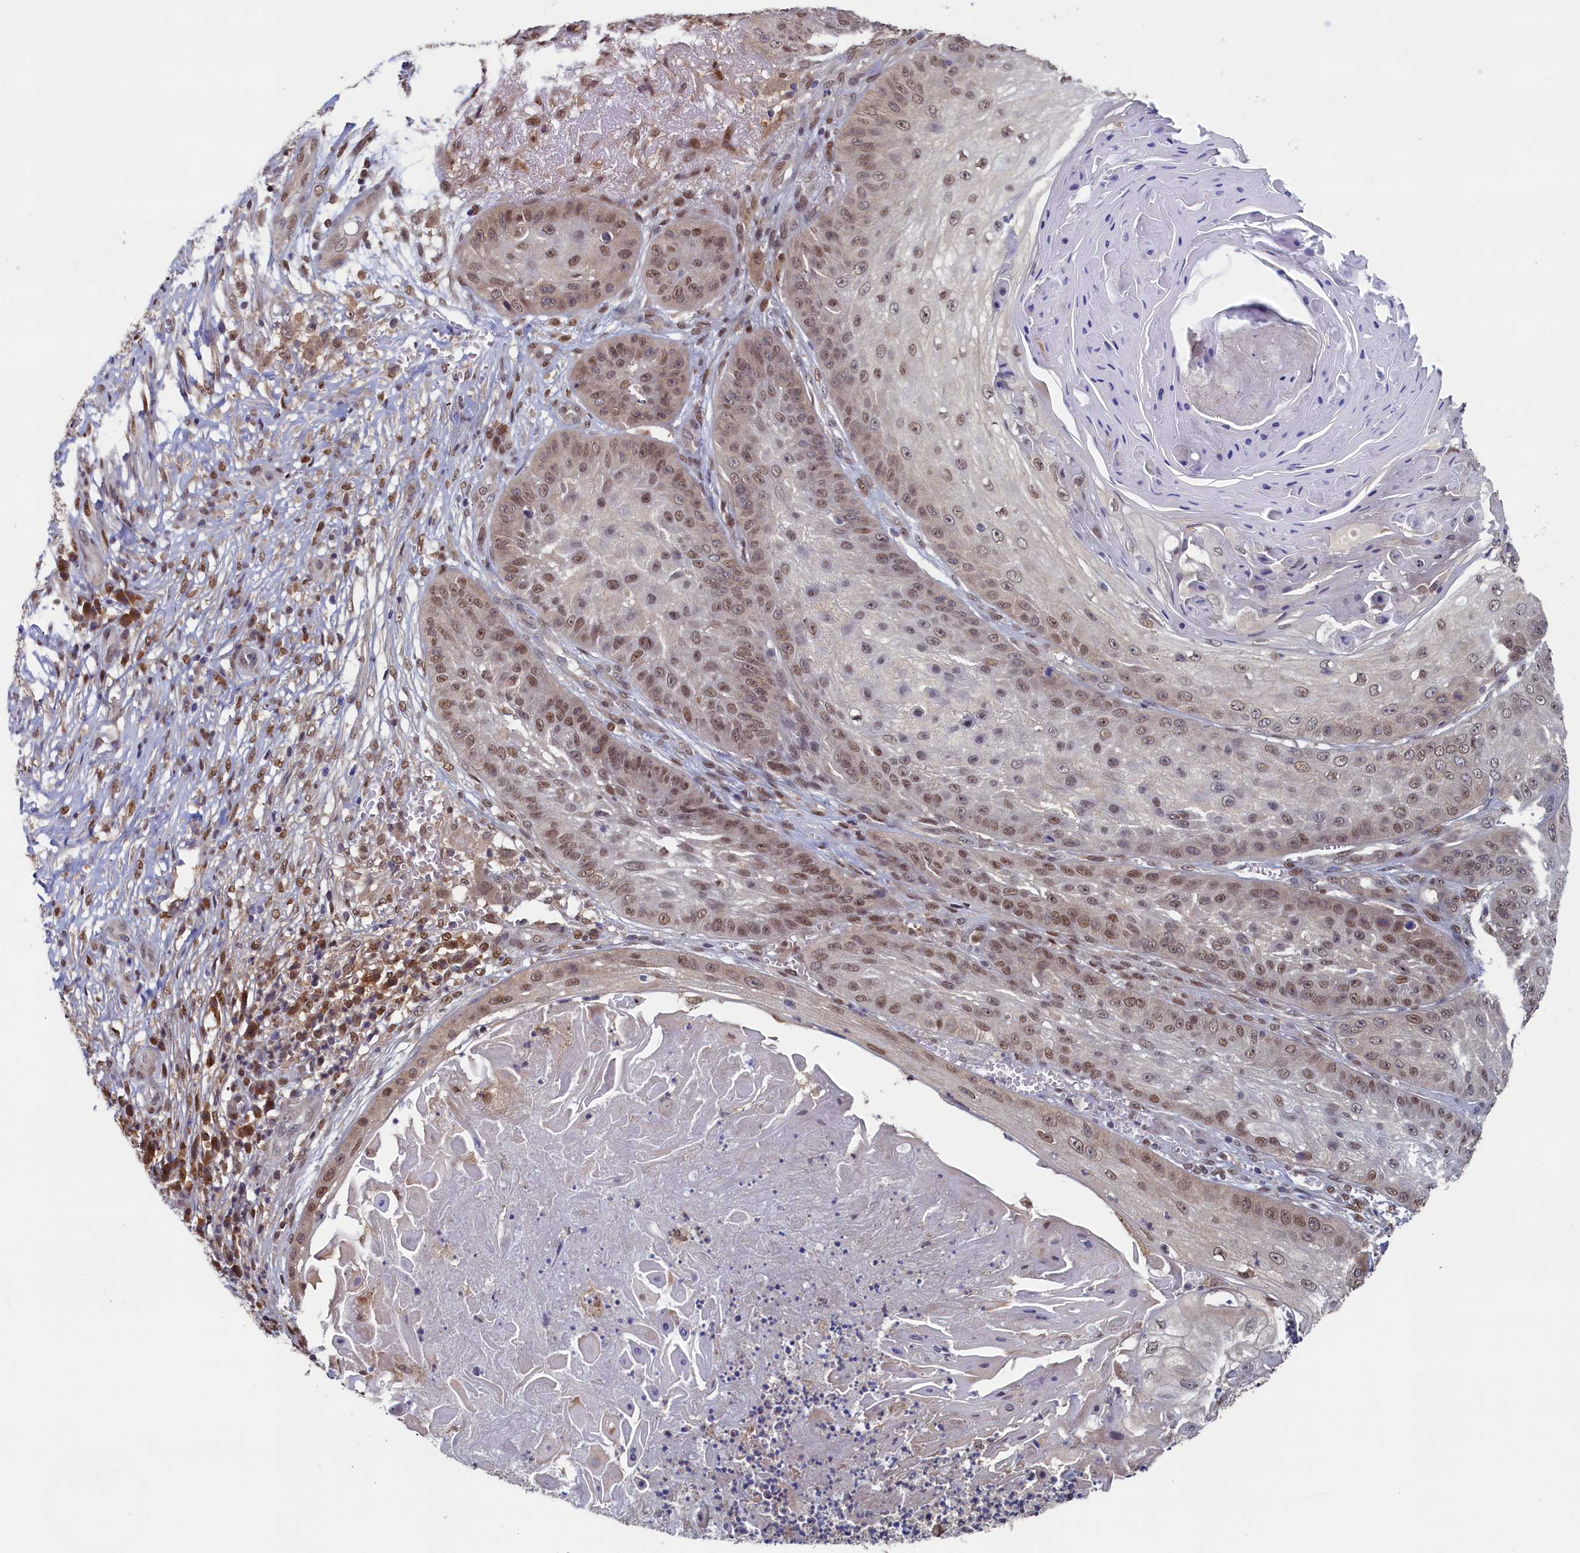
{"staining": {"intensity": "moderate", "quantity": ">75%", "location": "nuclear"}, "tissue": "skin cancer", "cell_type": "Tumor cells", "image_type": "cancer", "snomed": [{"axis": "morphology", "description": "Squamous cell carcinoma, NOS"}, {"axis": "topography", "description": "Skin"}], "caption": "Squamous cell carcinoma (skin) stained with immunohistochemistry demonstrates moderate nuclear positivity in about >75% of tumor cells.", "gene": "AHCY", "patient": {"sex": "male", "age": 70}}